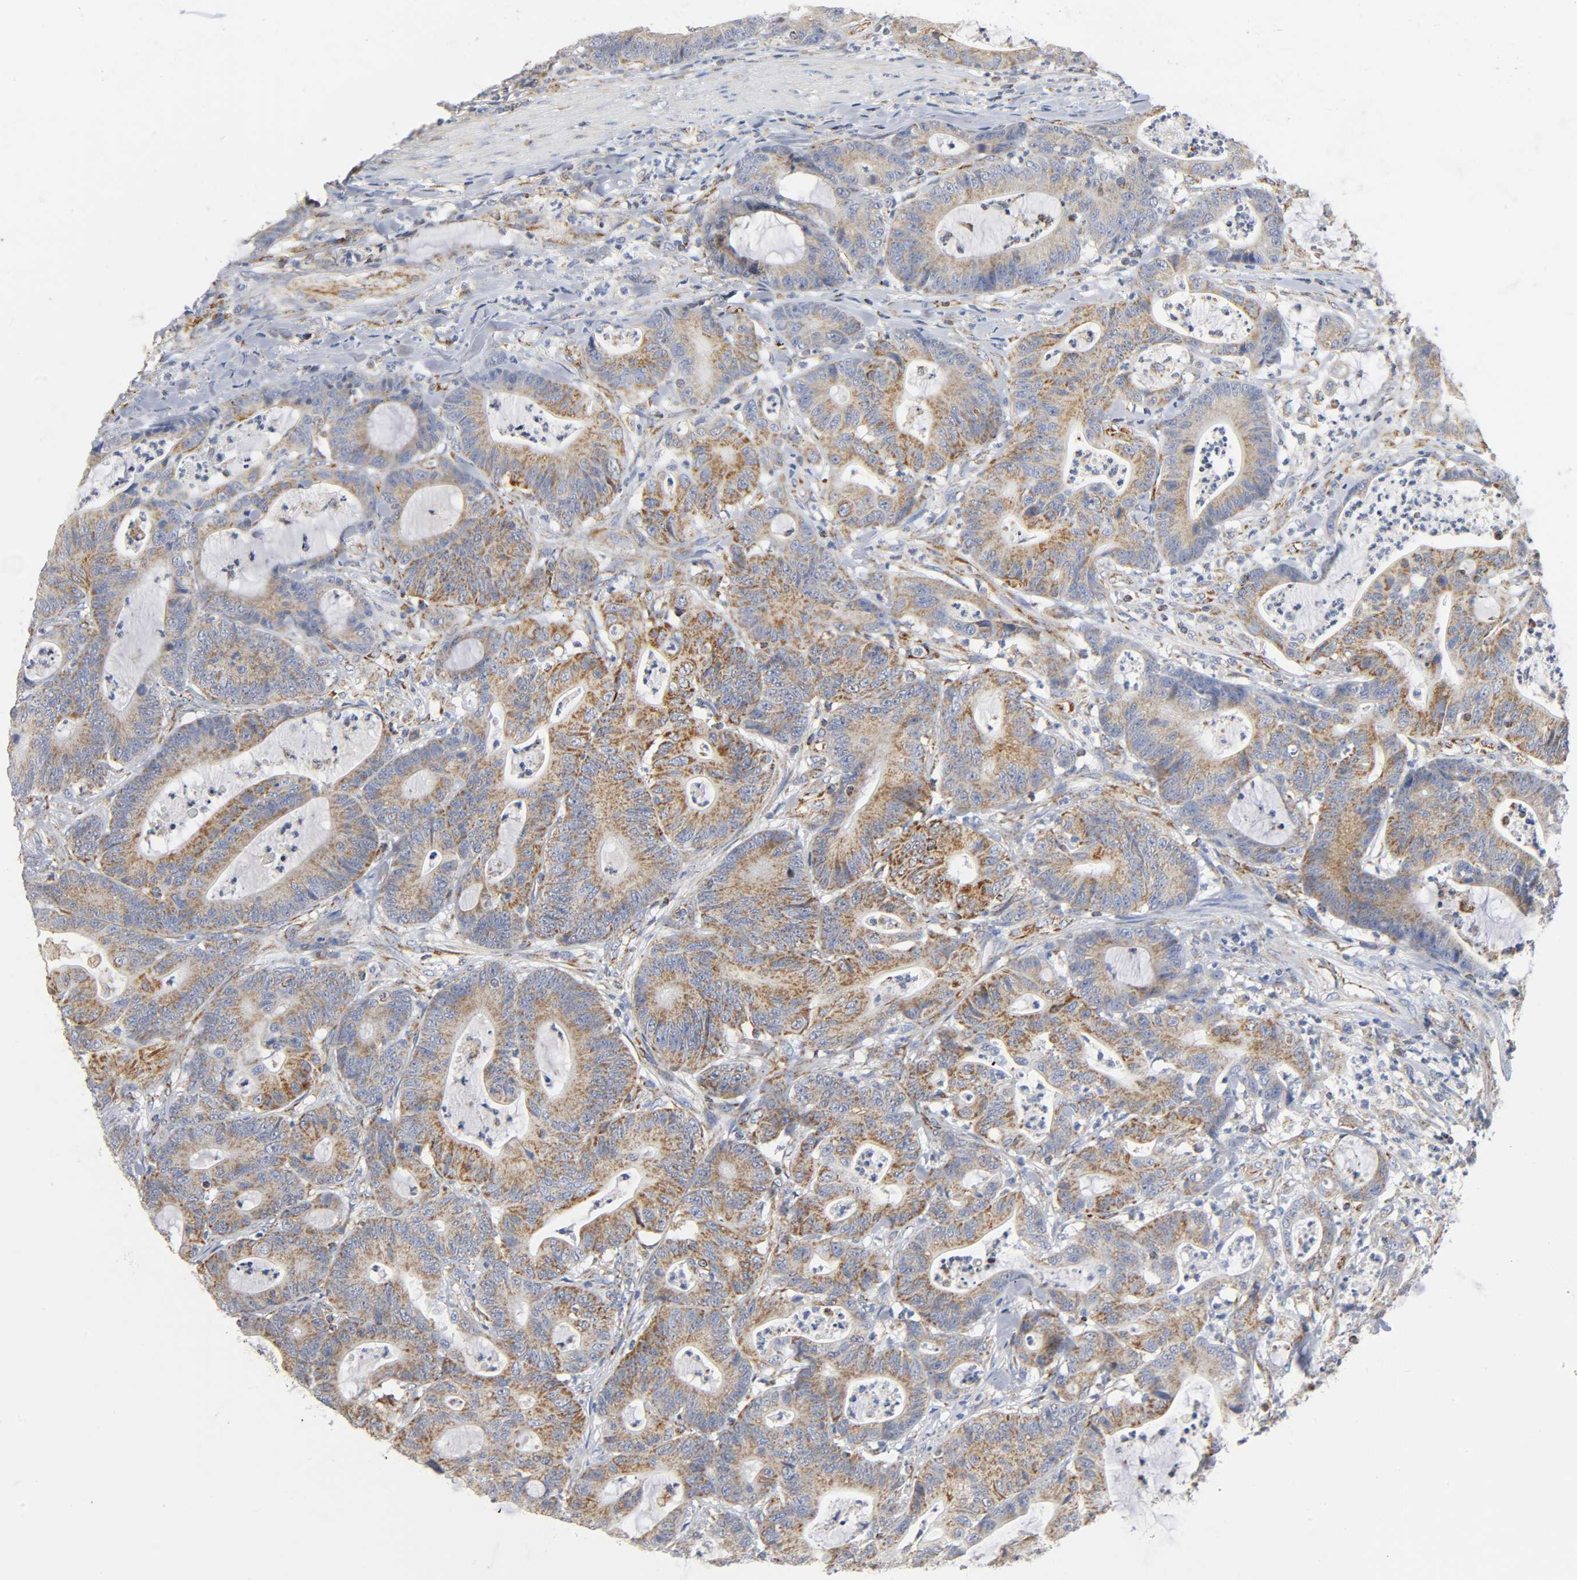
{"staining": {"intensity": "moderate", "quantity": ">75%", "location": "cytoplasmic/membranous"}, "tissue": "colorectal cancer", "cell_type": "Tumor cells", "image_type": "cancer", "snomed": [{"axis": "morphology", "description": "Adenocarcinoma, NOS"}, {"axis": "topography", "description": "Colon"}], "caption": "IHC histopathology image of colorectal cancer (adenocarcinoma) stained for a protein (brown), which reveals medium levels of moderate cytoplasmic/membranous positivity in about >75% of tumor cells.", "gene": "BAK1", "patient": {"sex": "female", "age": 84}}